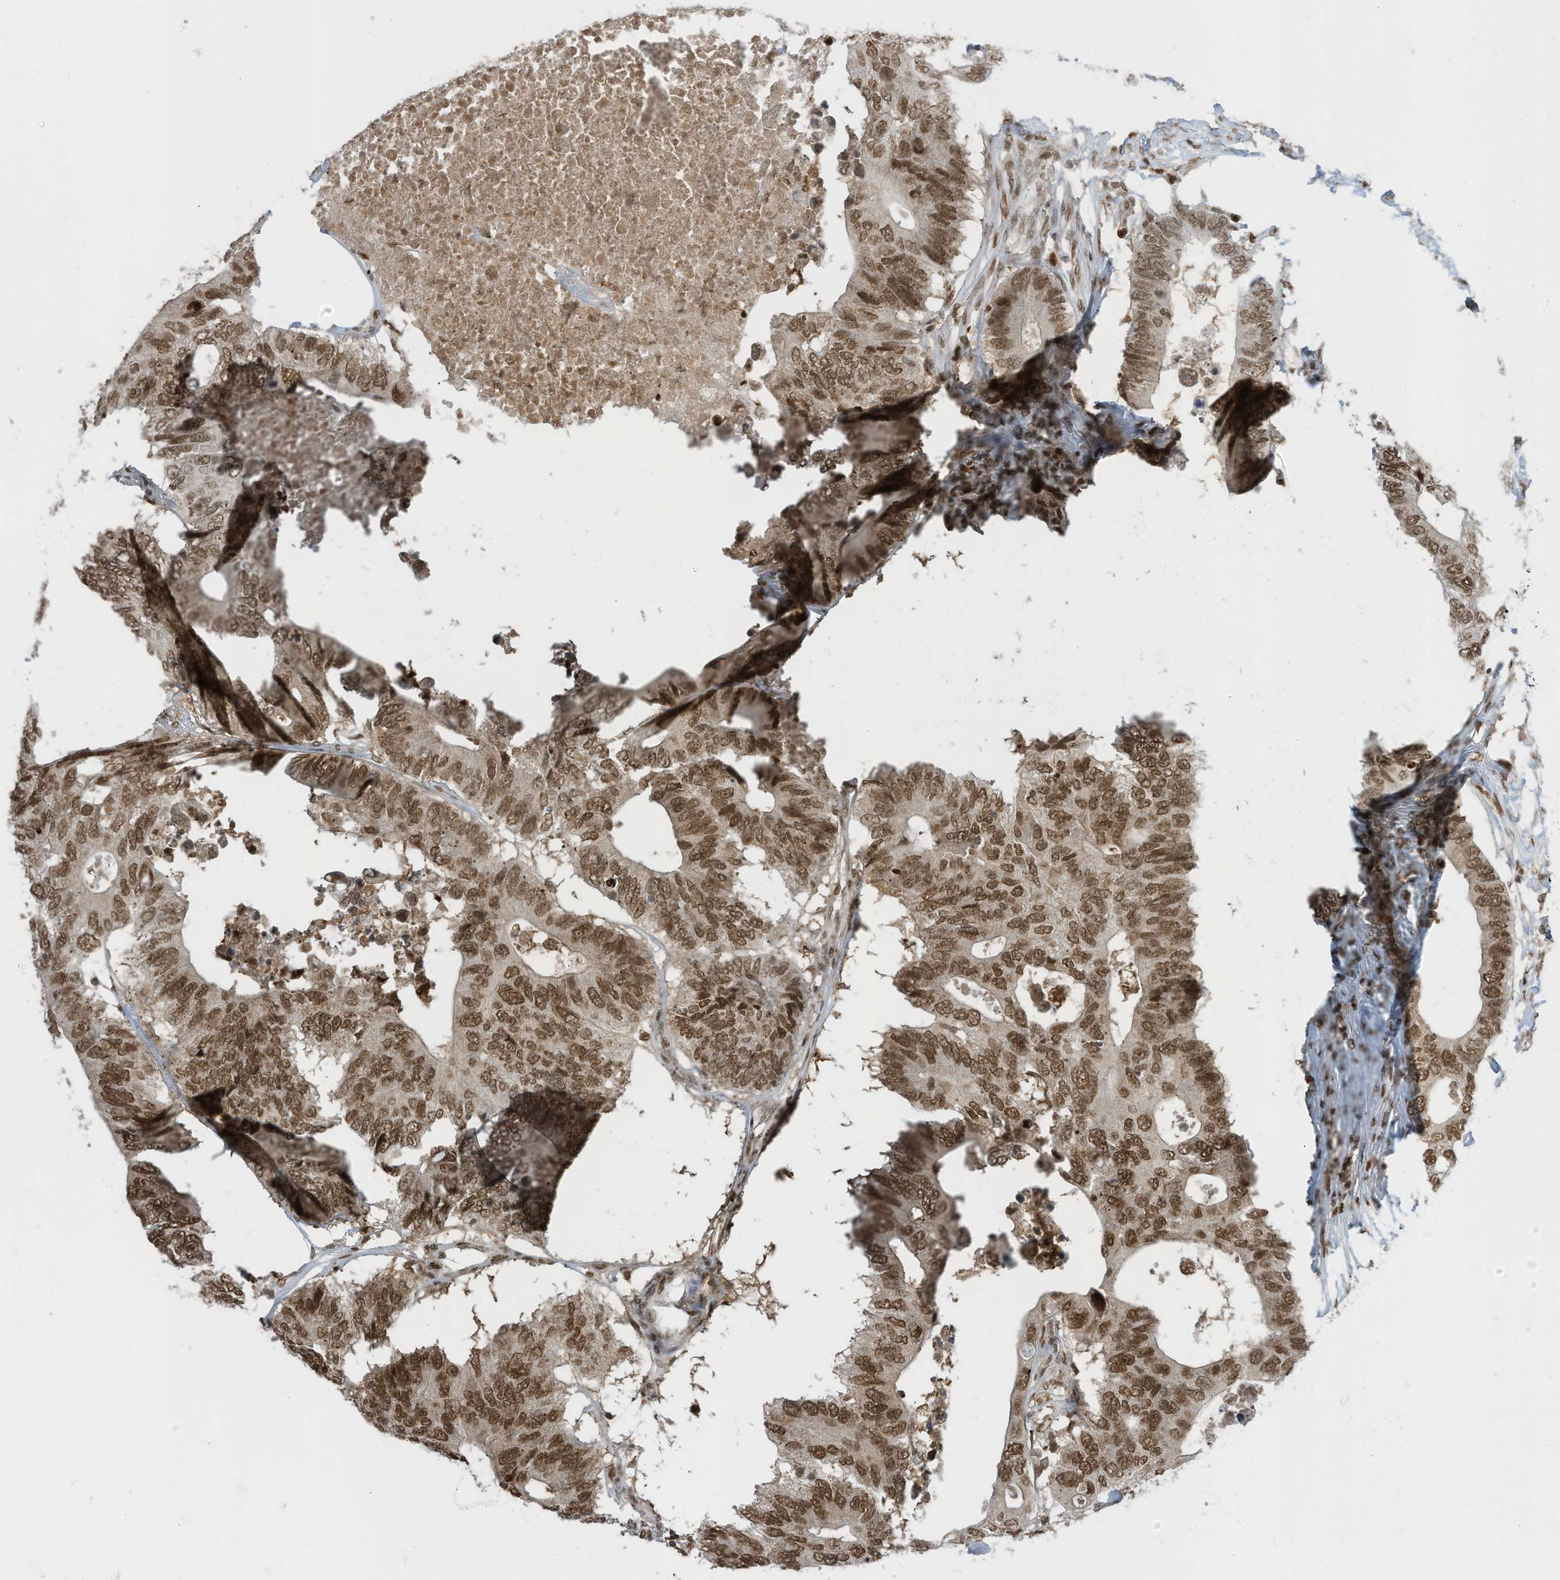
{"staining": {"intensity": "moderate", "quantity": ">75%", "location": "nuclear"}, "tissue": "colorectal cancer", "cell_type": "Tumor cells", "image_type": "cancer", "snomed": [{"axis": "morphology", "description": "Adenocarcinoma, NOS"}, {"axis": "topography", "description": "Colon"}], "caption": "Immunohistochemistry (IHC) (DAB) staining of human adenocarcinoma (colorectal) exhibits moderate nuclear protein expression in approximately >75% of tumor cells. Nuclei are stained in blue.", "gene": "KPNB1", "patient": {"sex": "male", "age": 71}}